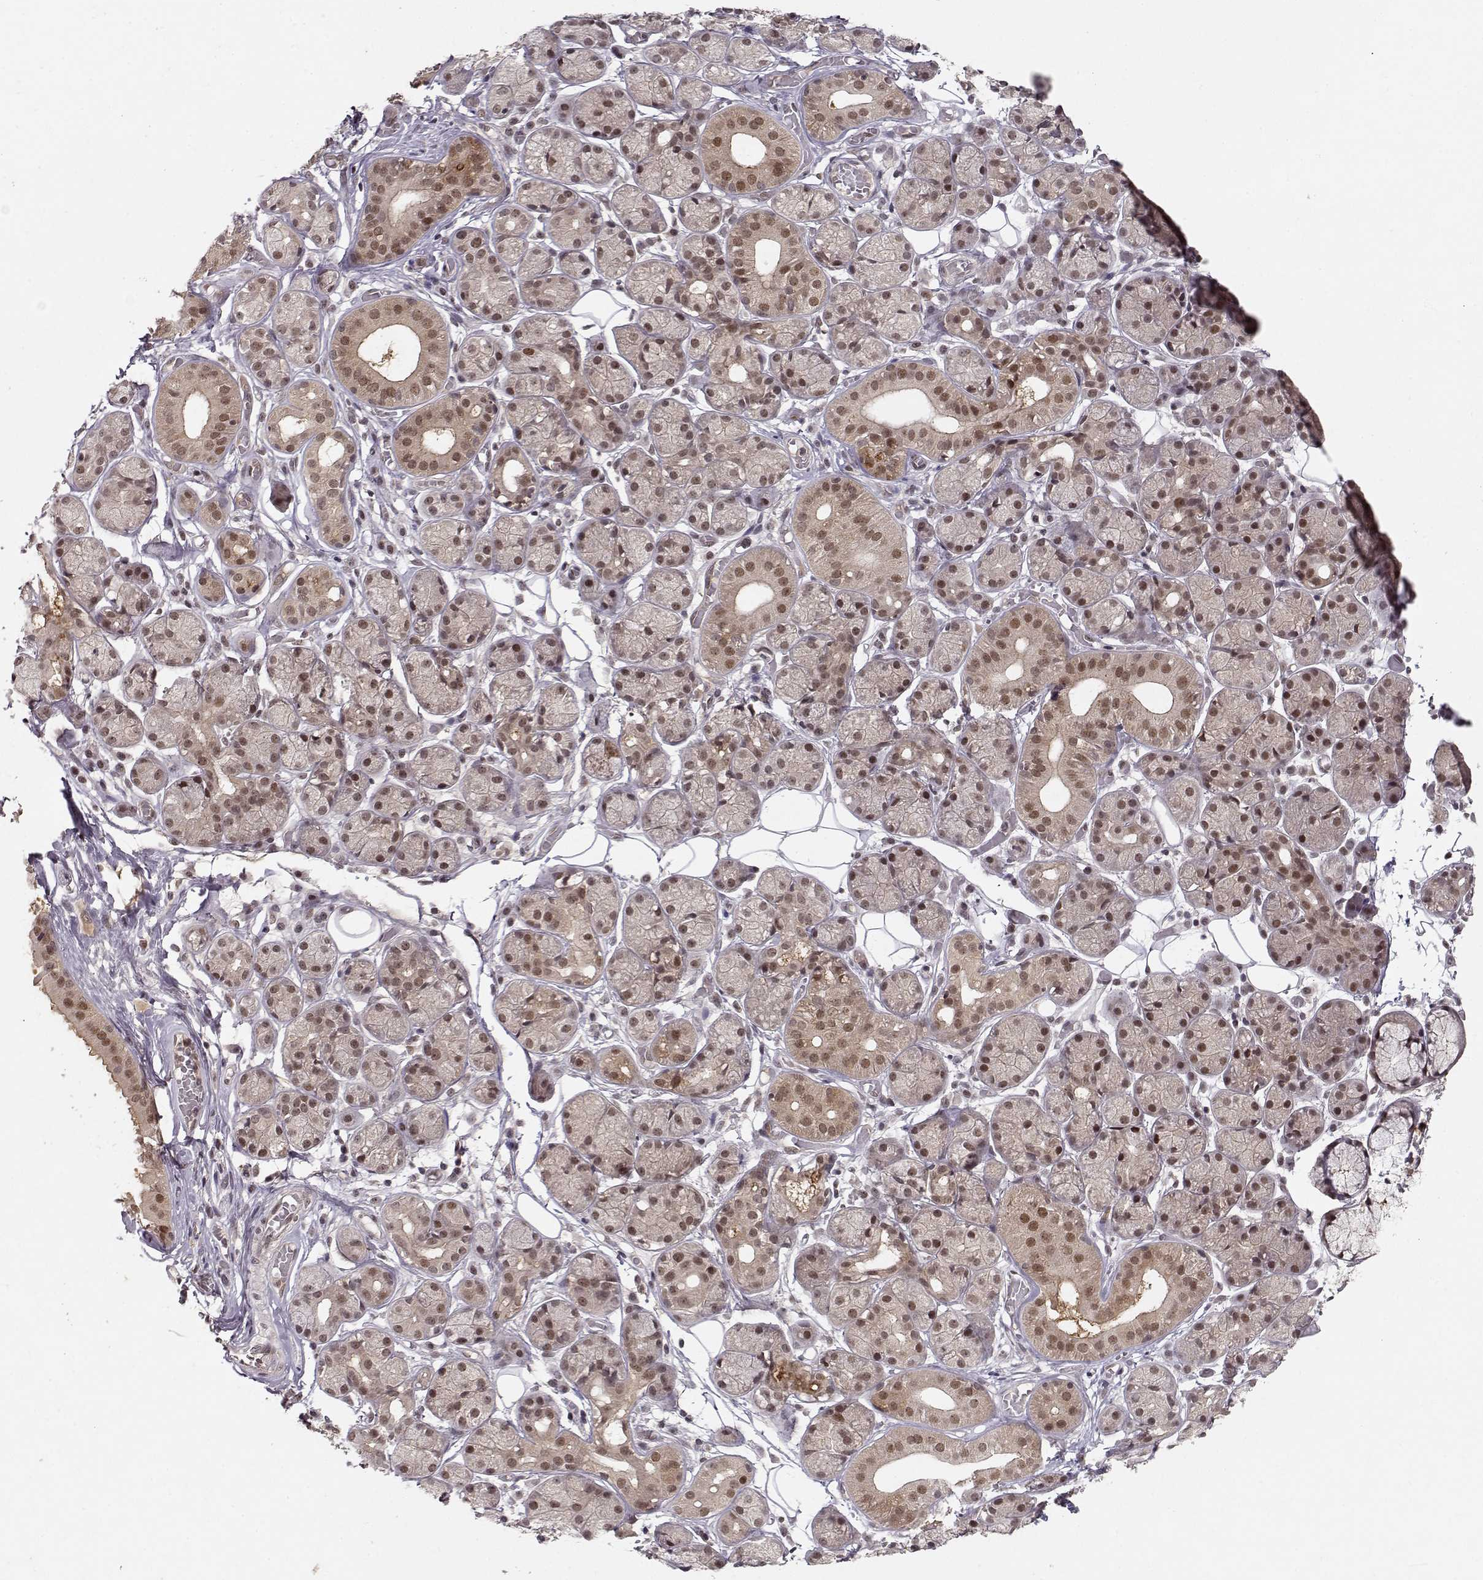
{"staining": {"intensity": "moderate", "quantity": "25%-75%", "location": "nuclear"}, "tissue": "salivary gland", "cell_type": "Glandular cells", "image_type": "normal", "snomed": [{"axis": "morphology", "description": "Normal tissue, NOS"}, {"axis": "topography", "description": "Salivary gland"}, {"axis": "topography", "description": "Peripheral nerve tissue"}], "caption": "Salivary gland stained with a protein marker reveals moderate staining in glandular cells.", "gene": "CSNK2A1", "patient": {"sex": "male", "age": 71}}